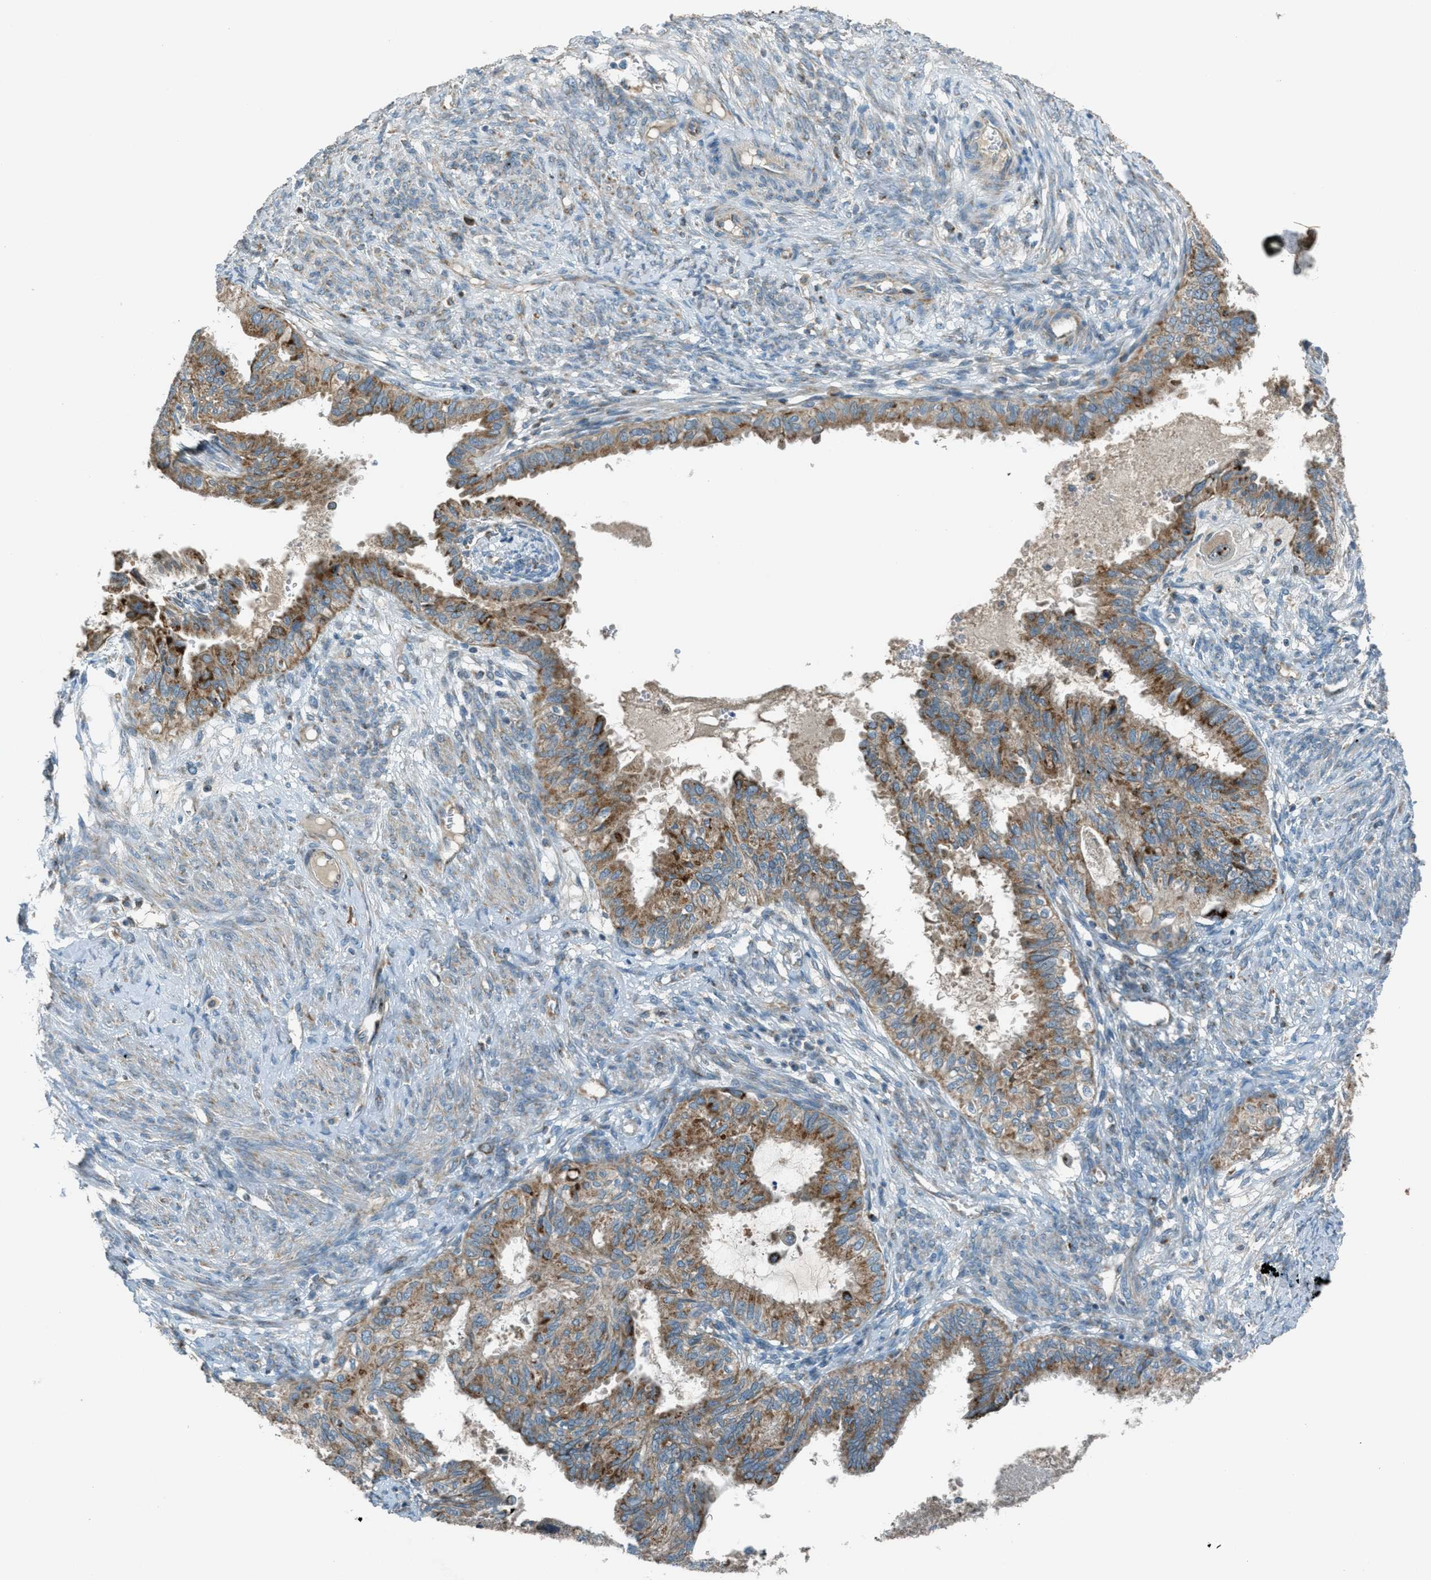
{"staining": {"intensity": "moderate", "quantity": ">75%", "location": "cytoplasmic/membranous"}, "tissue": "cervical cancer", "cell_type": "Tumor cells", "image_type": "cancer", "snomed": [{"axis": "morphology", "description": "Normal tissue, NOS"}, {"axis": "morphology", "description": "Adenocarcinoma, NOS"}, {"axis": "topography", "description": "Cervix"}, {"axis": "topography", "description": "Endometrium"}], "caption": "IHC of cervical cancer exhibits medium levels of moderate cytoplasmic/membranous staining in about >75% of tumor cells. The staining was performed using DAB (3,3'-diaminobenzidine), with brown indicating positive protein expression. Nuclei are stained blue with hematoxylin.", "gene": "BCKDK", "patient": {"sex": "female", "age": 86}}